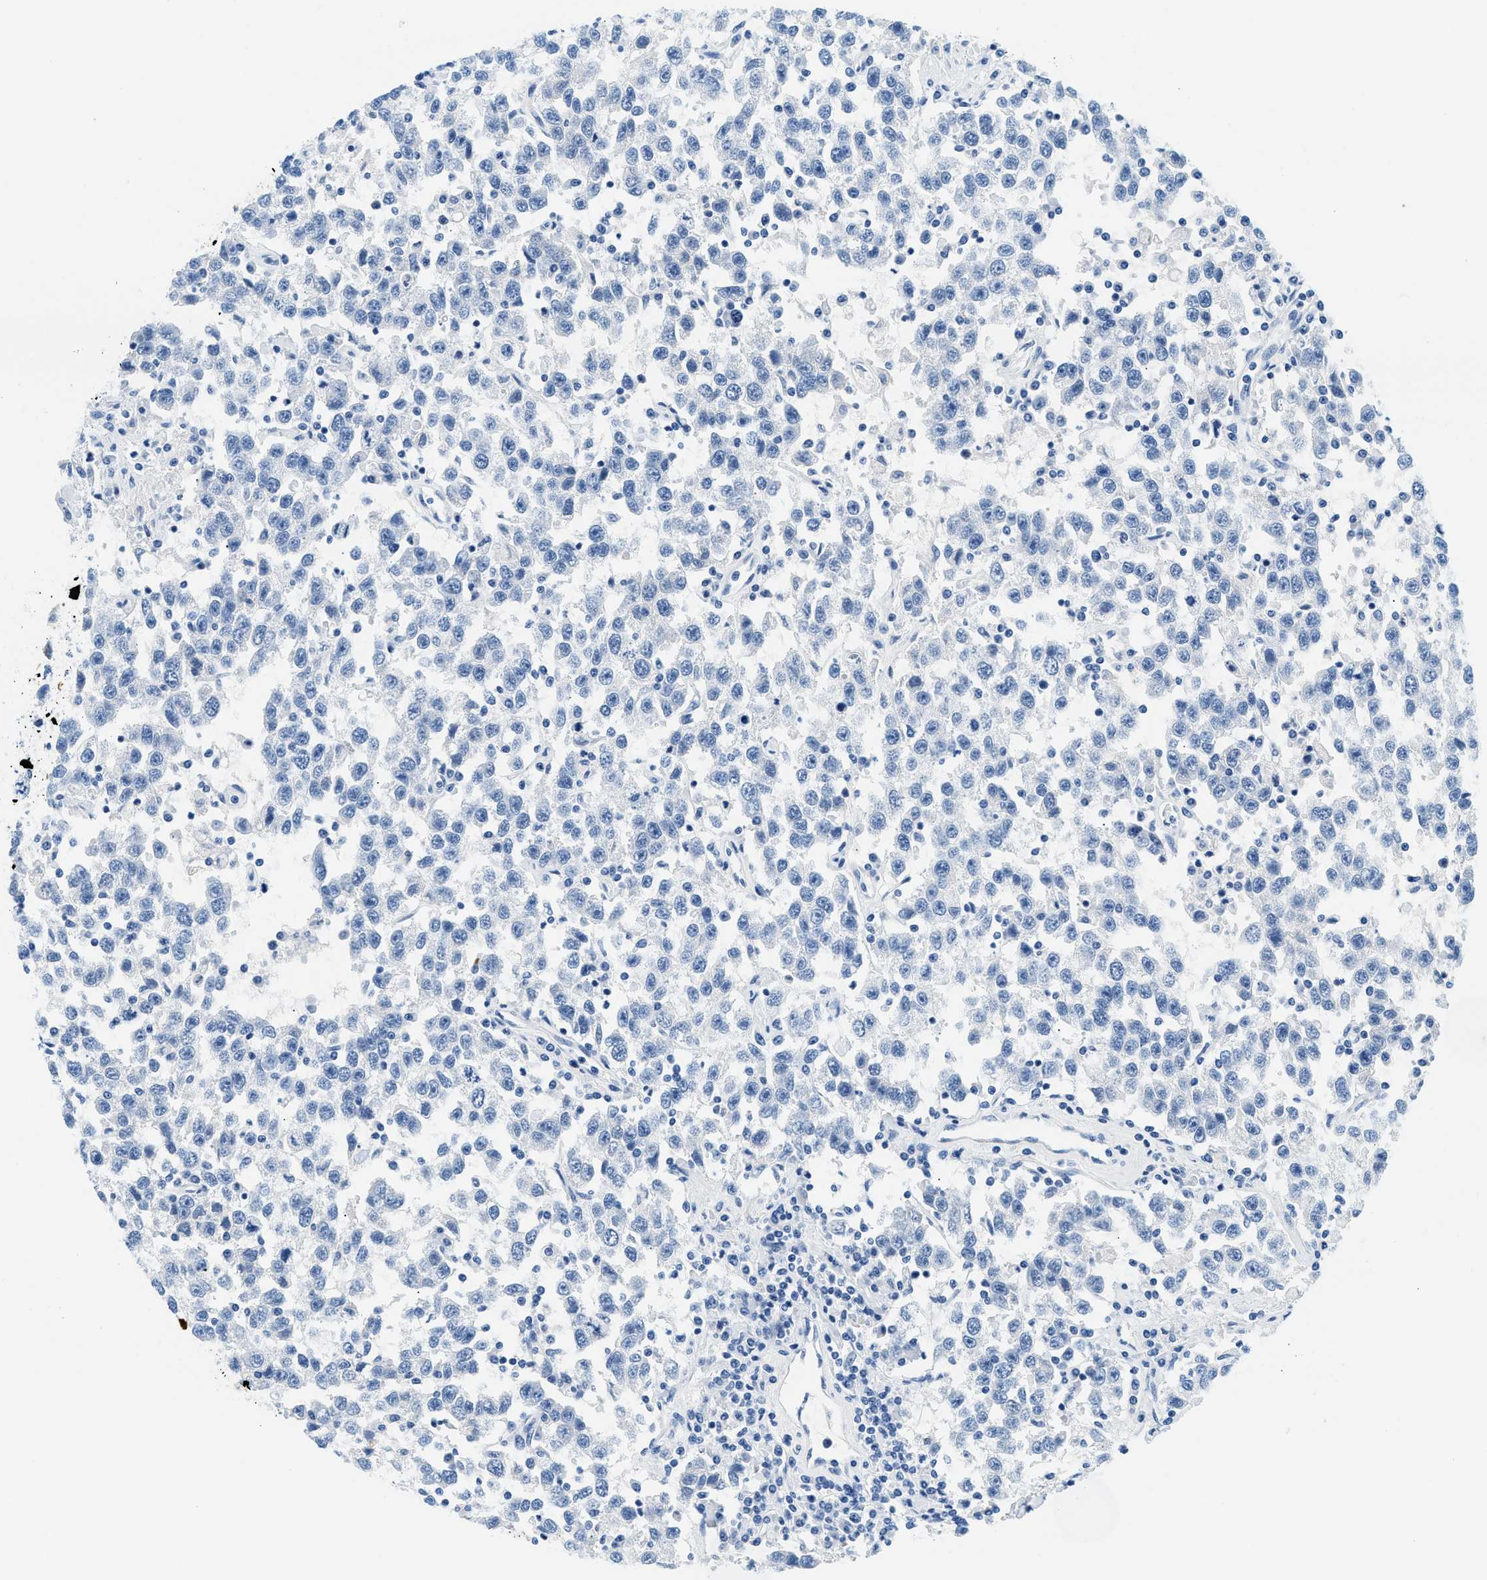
{"staining": {"intensity": "negative", "quantity": "none", "location": "none"}, "tissue": "testis cancer", "cell_type": "Tumor cells", "image_type": "cancer", "snomed": [{"axis": "morphology", "description": "Seminoma, NOS"}, {"axis": "topography", "description": "Testis"}], "caption": "Immunohistochemical staining of human testis cancer reveals no significant positivity in tumor cells.", "gene": "STXBP2", "patient": {"sex": "male", "age": 41}}